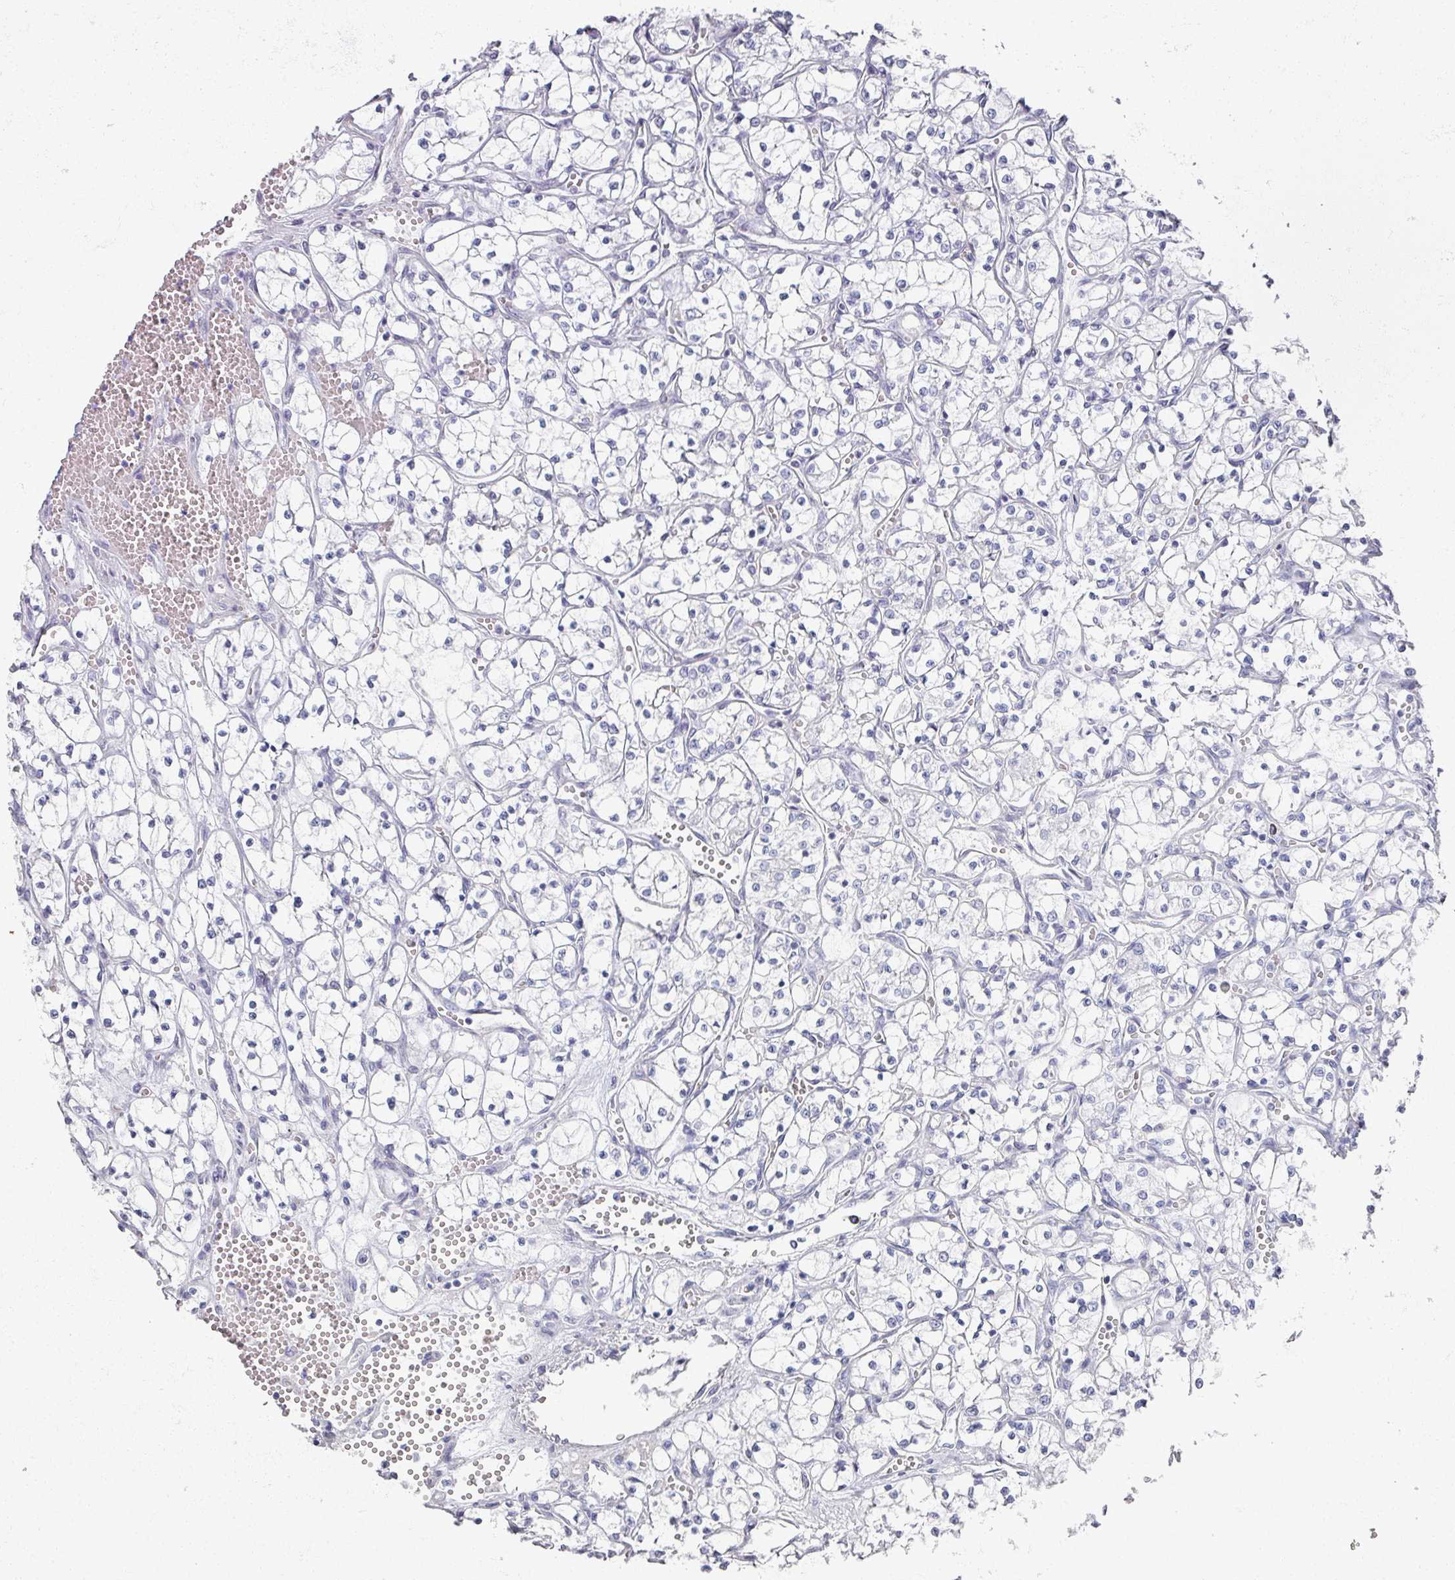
{"staining": {"intensity": "negative", "quantity": "none", "location": "none"}, "tissue": "renal cancer", "cell_type": "Tumor cells", "image_type": "cancer", "snomed": [{"axis": "morphology", "description": "Adenocarcinoma, NOS"}, {"axis": "topography", "description": "Kidney"}], "caption": "Immunohistochemistry image of neoplastic tissue: renal adenocarcinoma stained with DAB (3,3'-diaminobenzidine) exhibits no significant protein staining in tumor cells.", "gene": "OMG", "patient": {"sex": "female", "age": 69}}